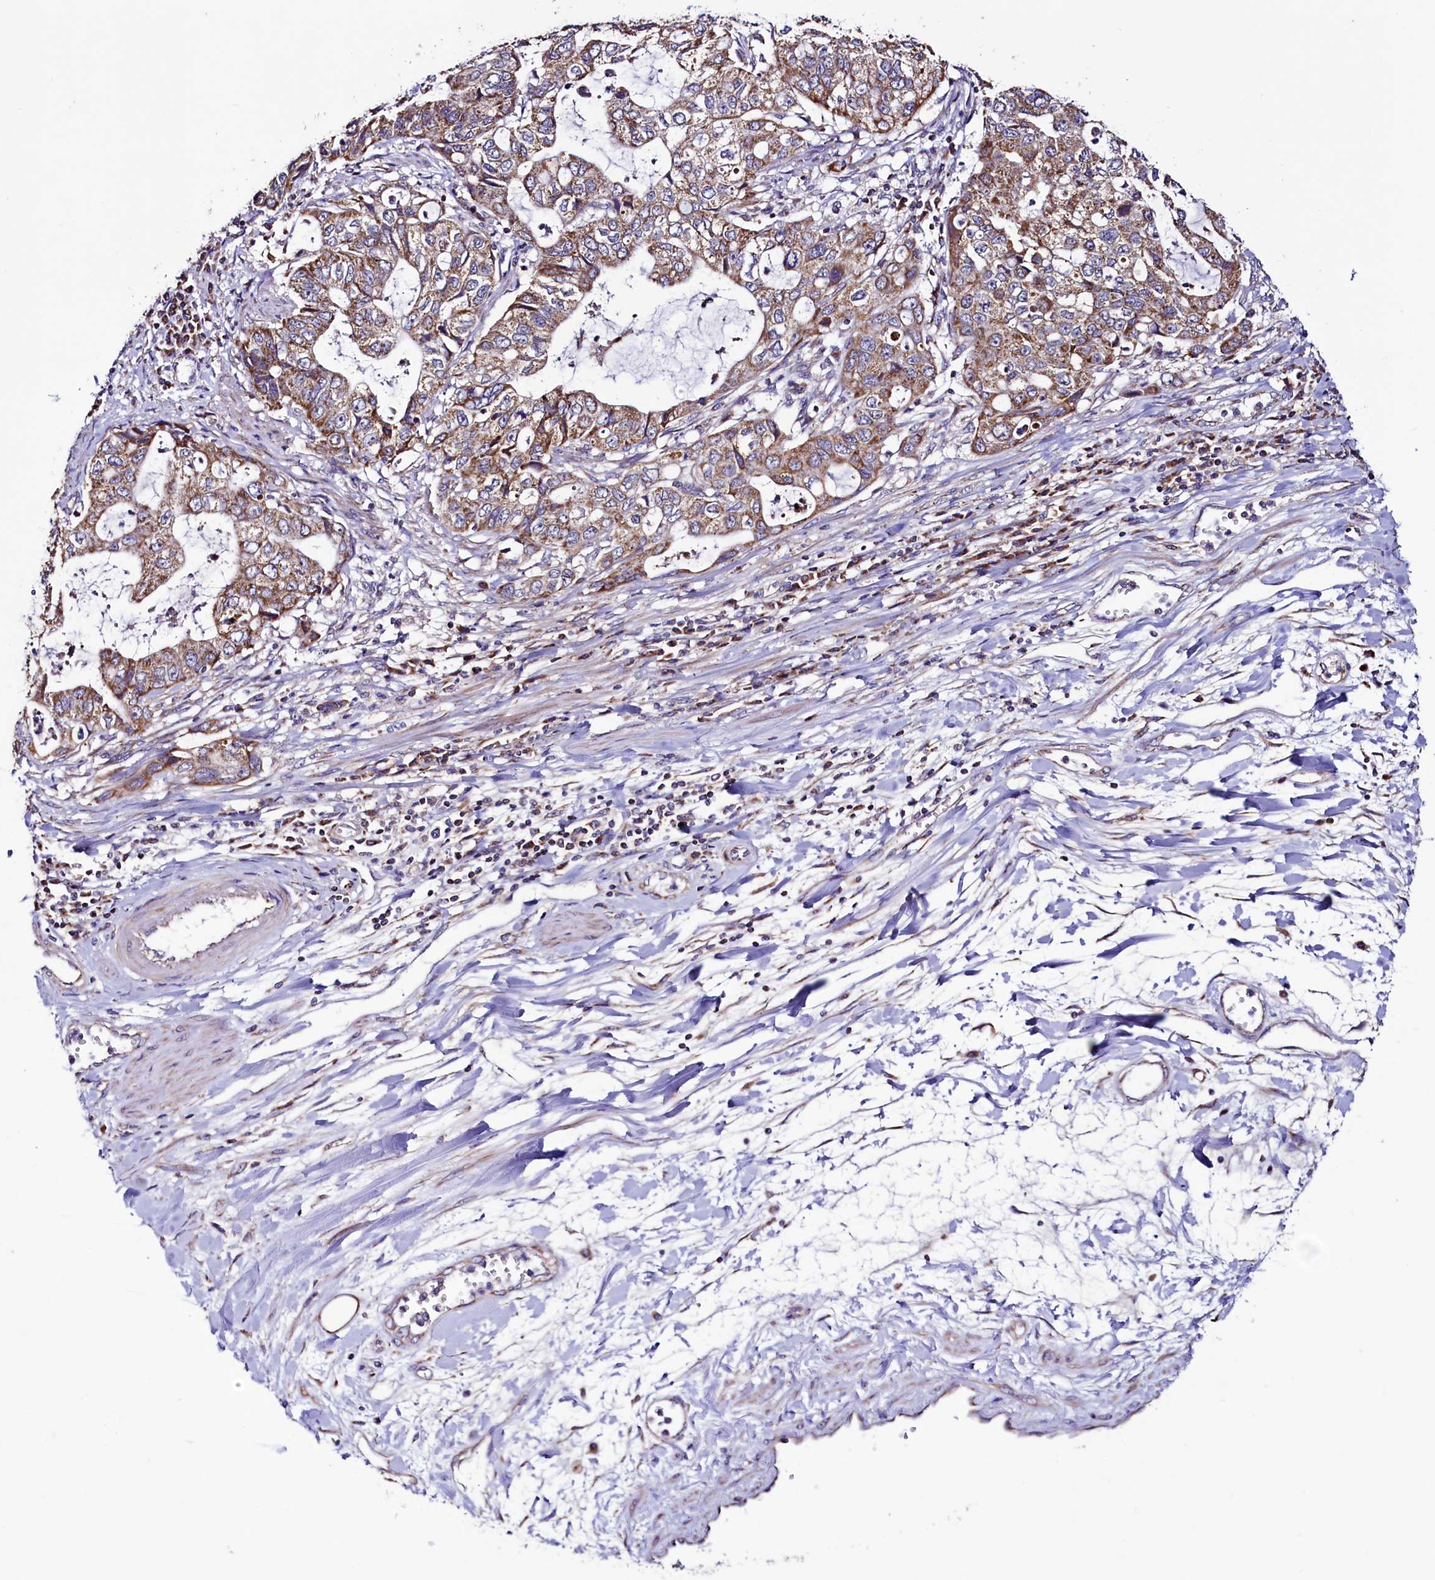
{"staining": {"intensity": "moderate", "quantity": "25%-75%", "location": "cytoplasmic/membranous"}, "tissue": "stomach cancer", "cell_type": "Tumor cells", "image_type": "cancer", "snomed": [{"axis": "morphology", "description": "Adenocarcinoma, NOS"}, {"axis": "topography", "description": "Stomach, upper"}], "caption": "A brown stain highlights moderate cytoplasmic/membranous expression of a protein in human stomach adenocarcinoma tumor cells. (brown staining indicates protein expression, while blue staining denotes nuclei).", "gene": "STARD5", "patient": {"sex": "female", "age": 52}}